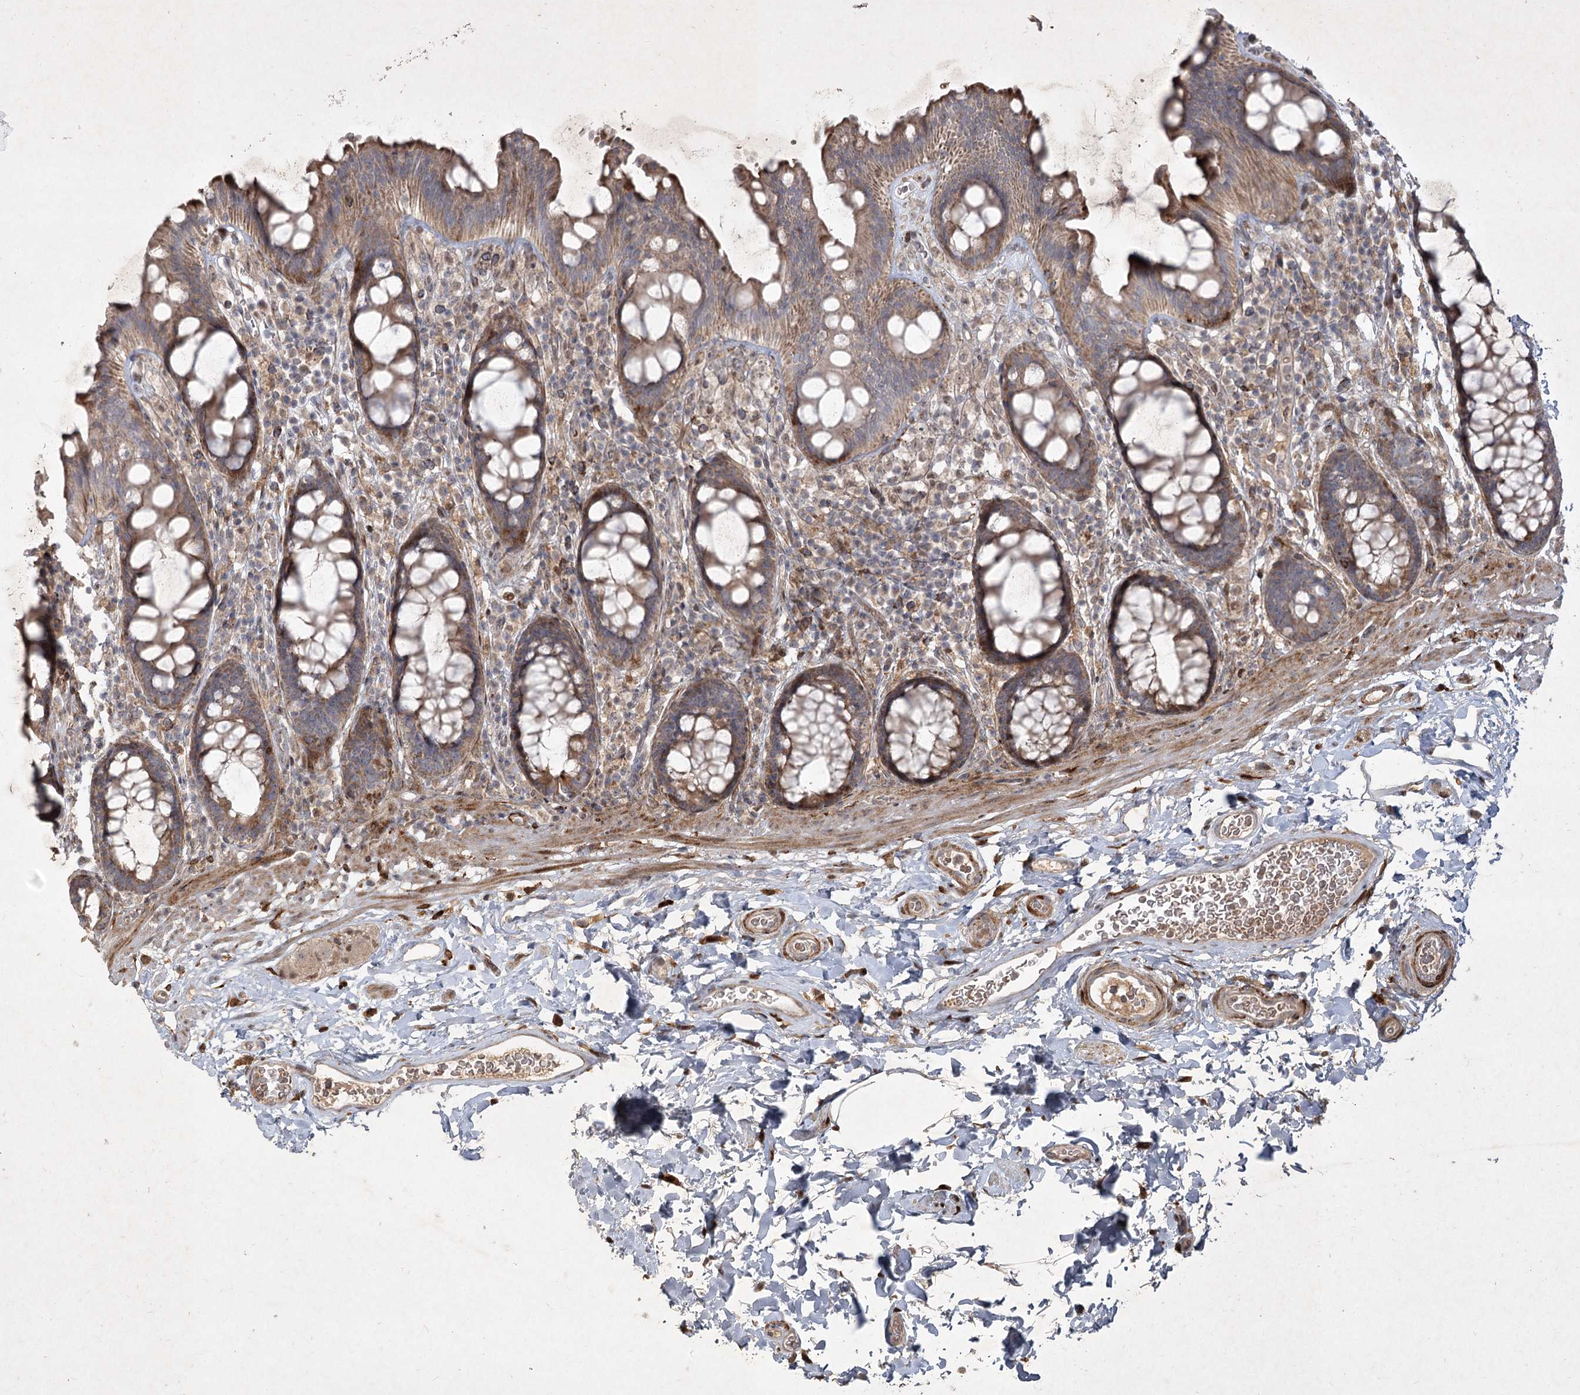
{"staining": {"intensity": "moderate", "quantity": "25%-75%", "location": "cytoplasmic/membranous"}, "tissue": "colon", "cell_type": "Endothelial cells", "image_type": "normal", "snomed": [{"axis": "morphology", "description": "Normal tissue, NOS"}, {"axis": "topography", "description": "Colon"}], "caption": "Moderate cytoplasmic/membranous protein positivity is identified in approximately 25%-75% of endothelial cells in colon. (IHC, brightfield microscopy, high magnification).", "gene": "KBTBD4", "patient": {"sex": "female", "age": 80}}